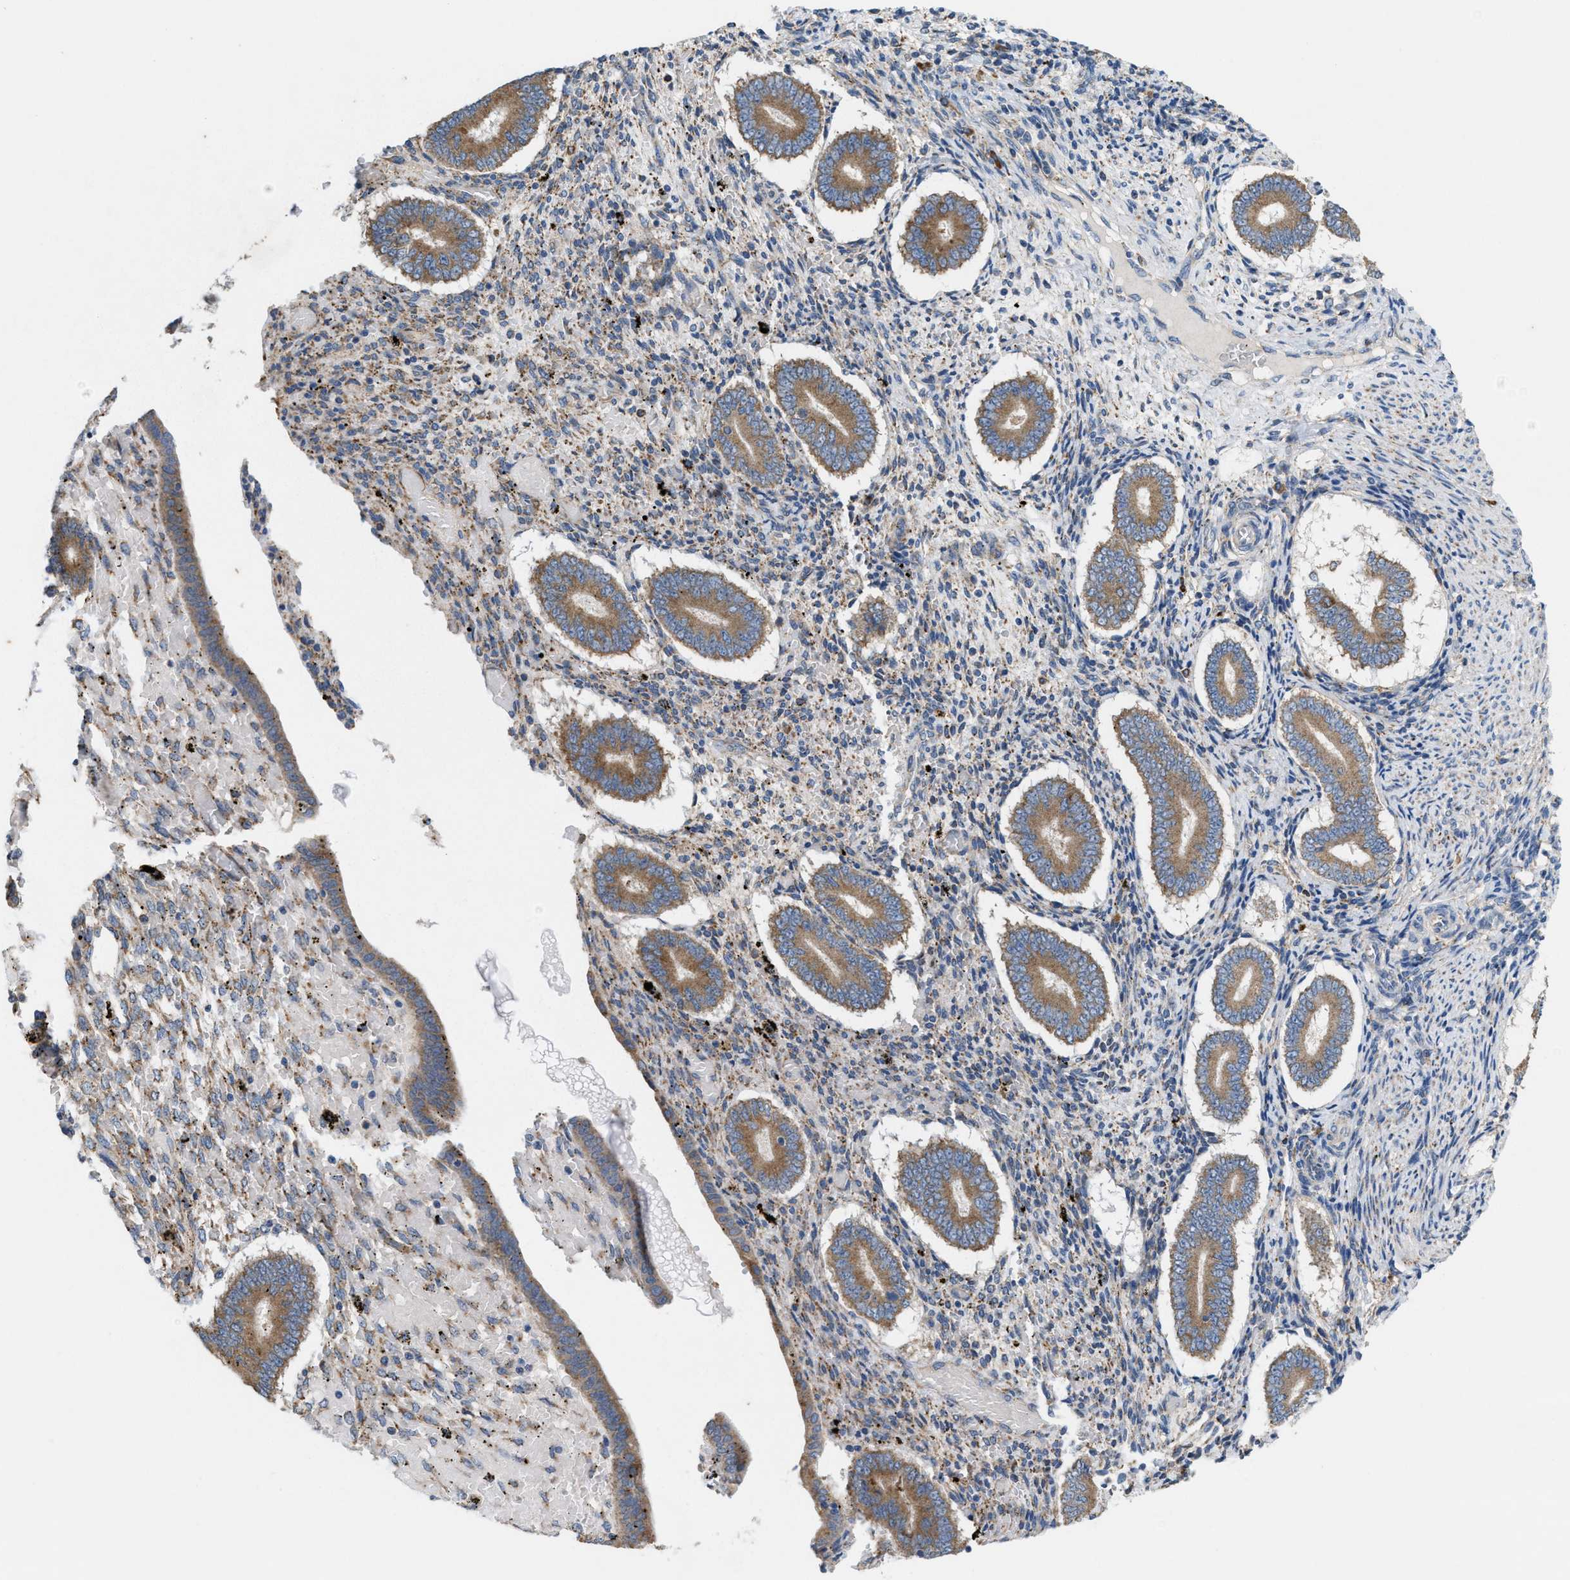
{"staining": {"intensity": "weak", "quantity": "25%-75%", "location": "cytoplasmic/membranous"}, "tissue": "endometrium", "cell_type": "Cells in endometrial stroma", "image_type": "normal", "snomed": [{"axis": "morphology", "description": "Normal tissue, NOS"}, {"axis": "topography", "description": "Endometrium"}], "caption": "DAB immunohistochemical staining of normal endometrium reveals weak cytoplasmic/membranous protein positivity in about 25%-75% of cells in endometrial stroma. (IHC, brightfield microscopy, high magnification).", "gene": "DYNC2I1", "patient": {"sex": "female", "age": 42}}